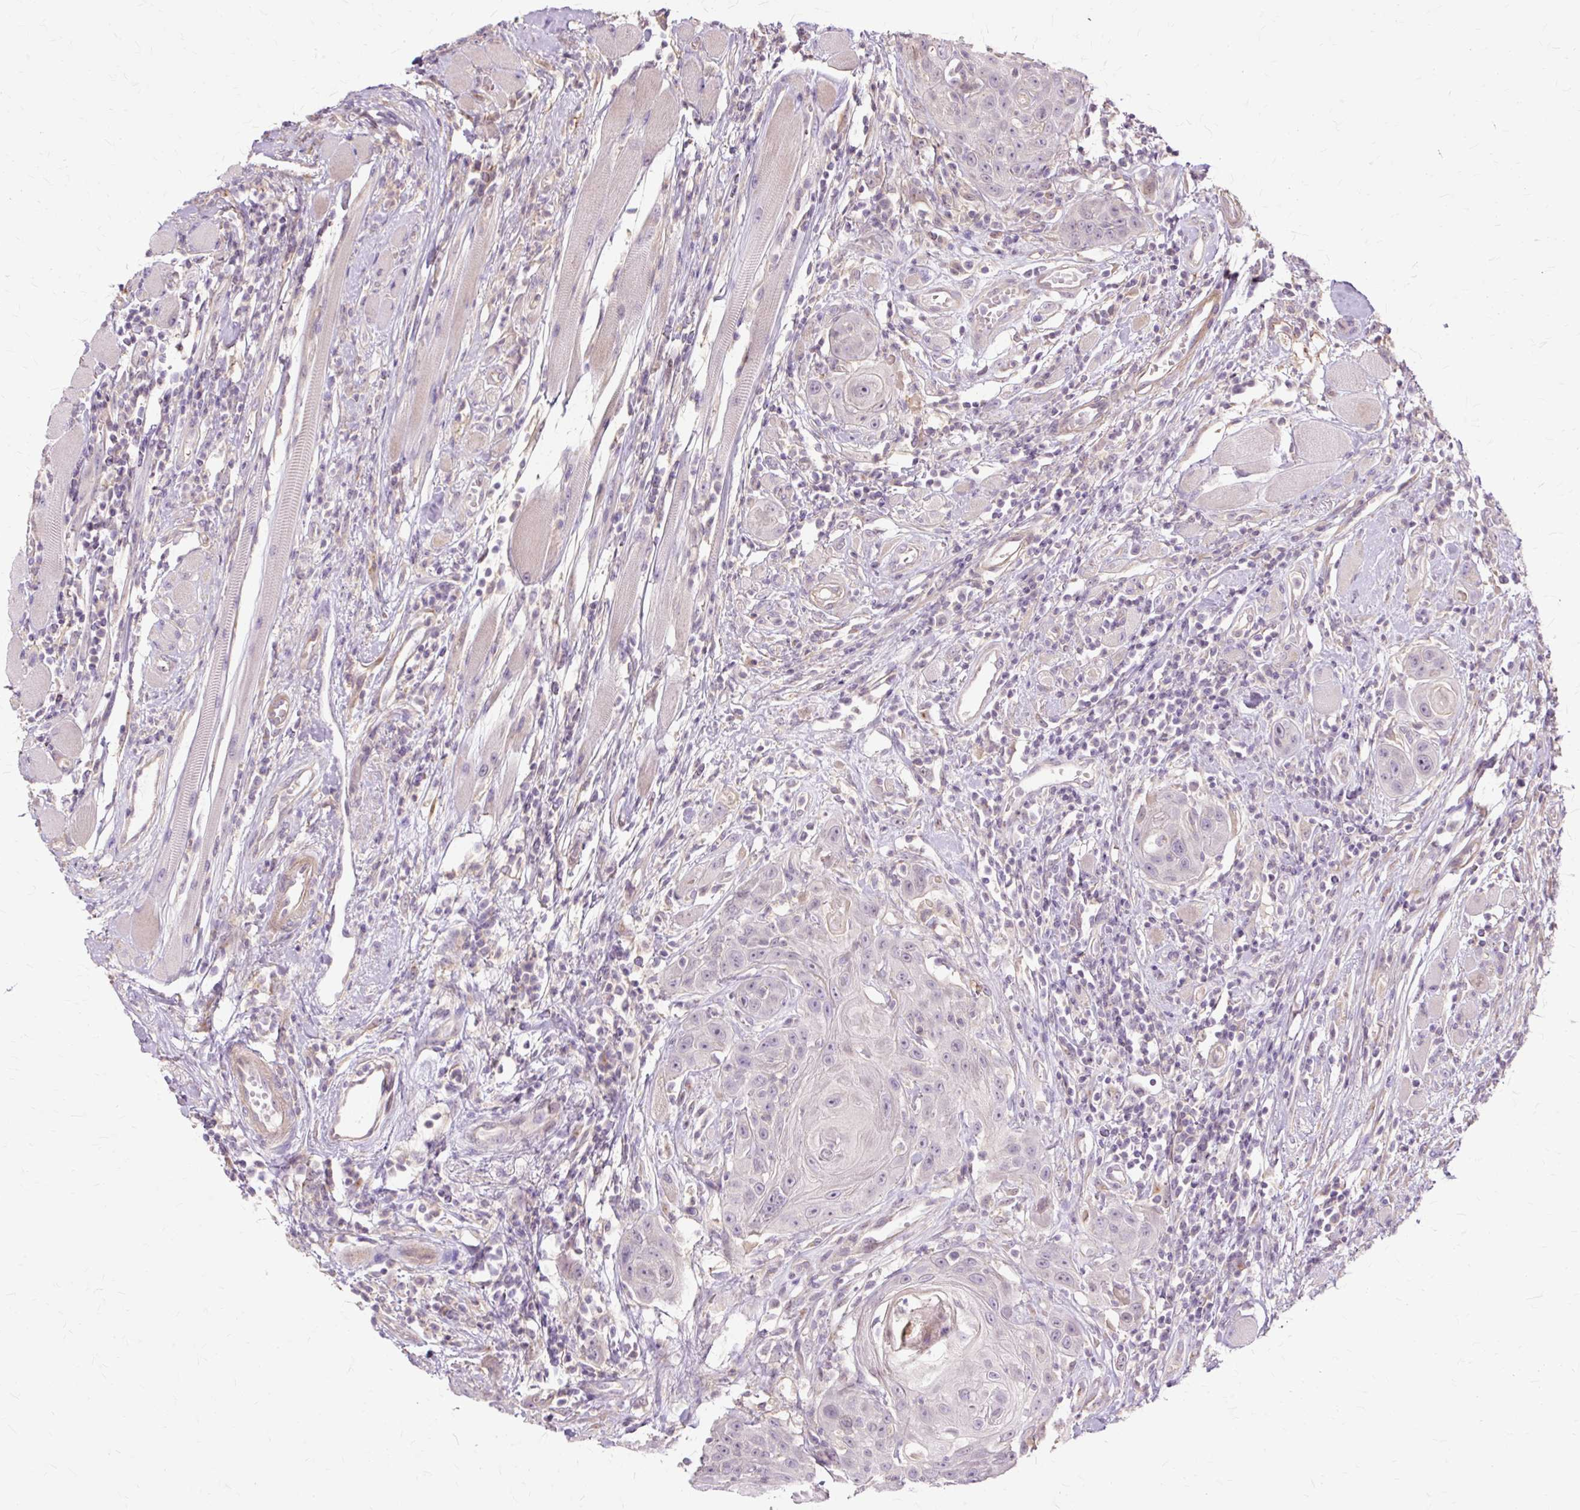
{"staining": {"intensity": "negative", "quantity": "none", "location": "none"}, "tissue": "head and neck cancer", "cell_type": "Tumor cells", "image_type": "cancer", "snomed": [{"axis": "morphology", "description": "Squamous cell carcinoma, NOS"}, {"axis": "topography", "description": "Head-Neck"}], "caption": "This micrograph is of head and neck cancer (squamous cell carcinoma) stained with immunohistochemistry (IHC) to label a protein in brown with the nuclei are counter-stained blue. There is no positivity in tumor cells.", "gene": "TSPAN8", "patient": {"sex": "female", "age": 59}}